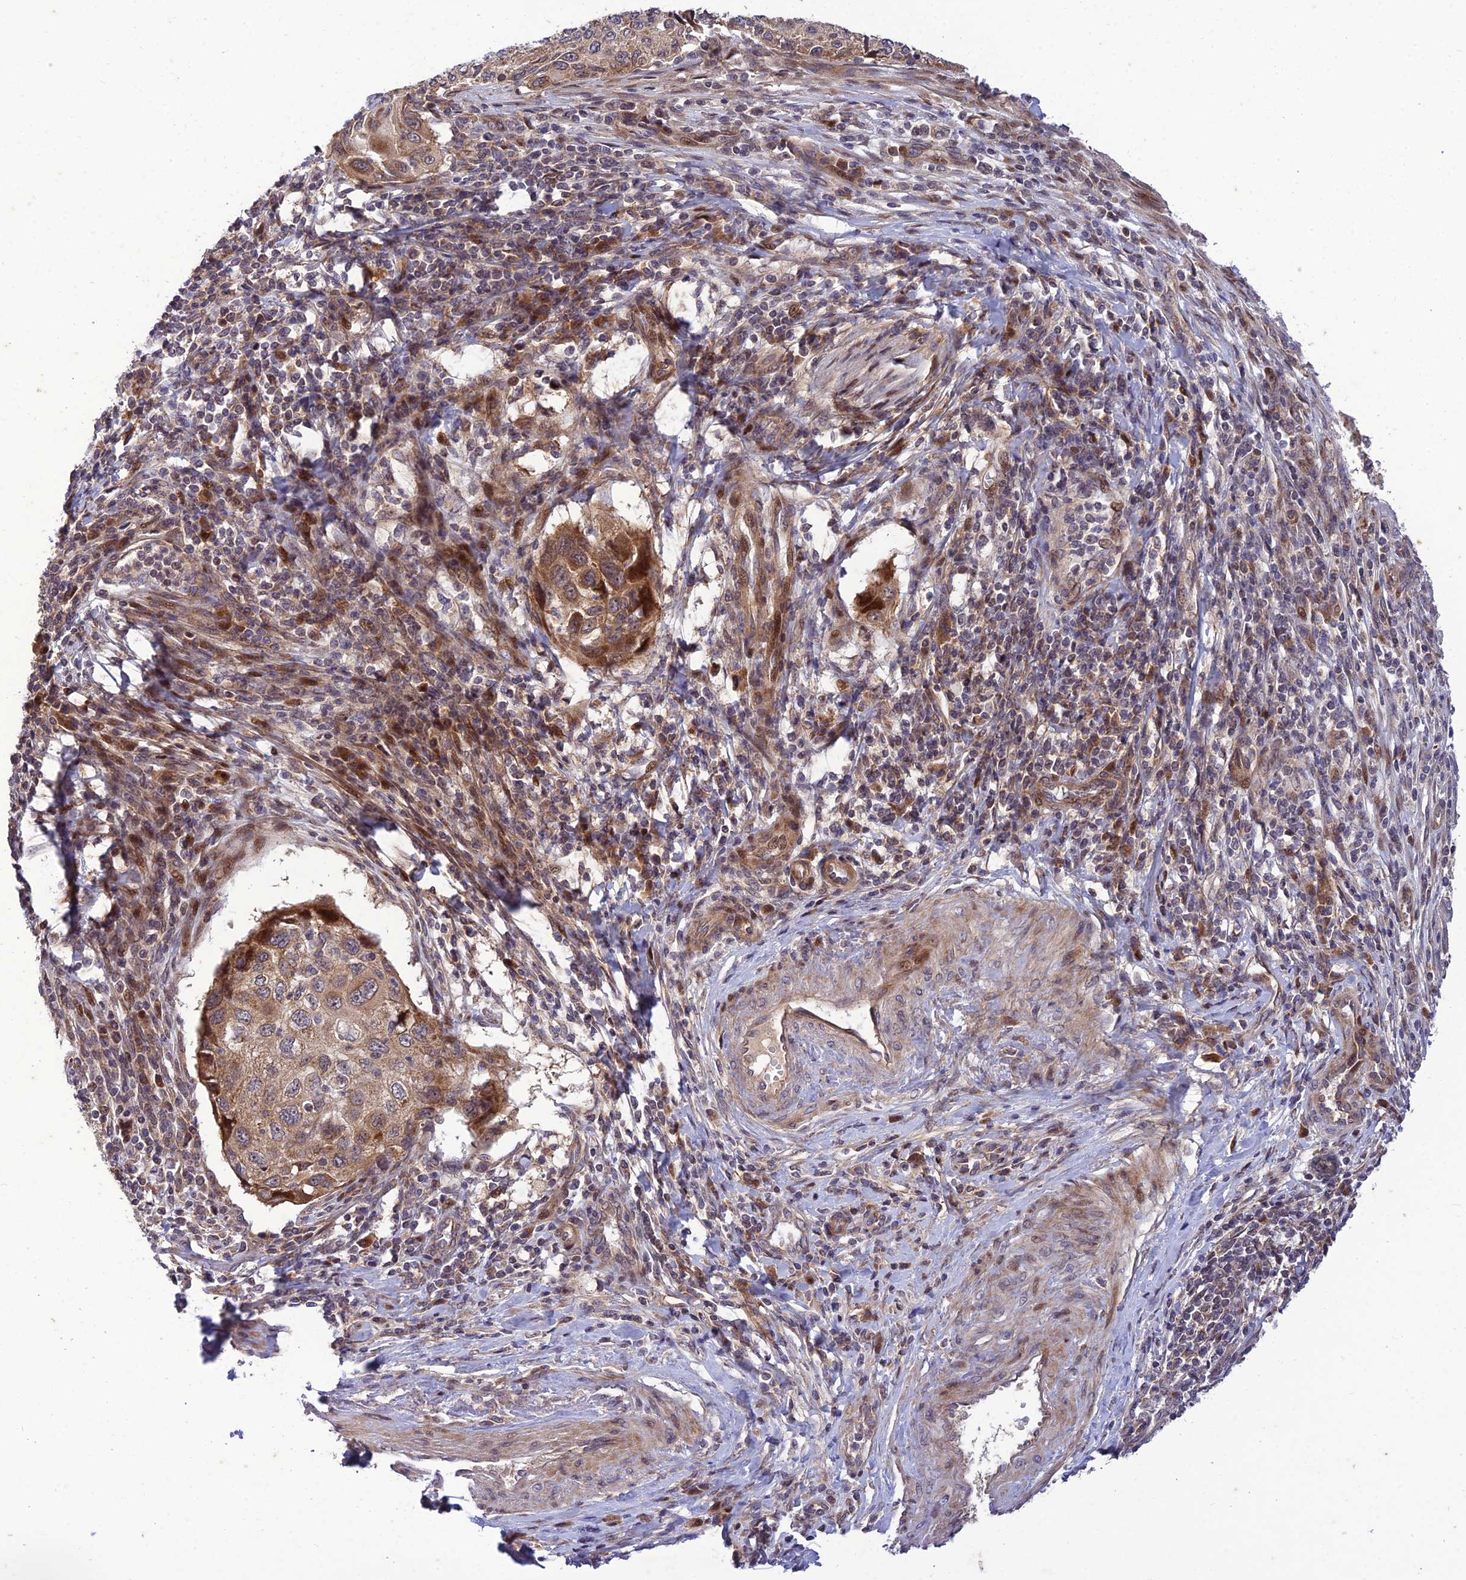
{"staining": {"intensity": "moderate", "quantity": "25%-75%", "location": "cytoplasmic/membranous"}, "tissue": "cervical cancer", "cell_type": "Tumor cells", "image_type": "cancer", "snomed": [{"axis": "morphology", "description": "Squamous cell carcinoma, NOS"}, {"axis": "topography", "description": "Cervix"}], "caption": "The micrograph exhibits staining of cervical cancer (squamous cell carcinoma), revealing moderate cytoplasmic/membranous protein expression (brown color) within tumor cells. The protein is stained brown, and the nuclei are stained in blue (DAB IHC with brightfield microscopy, high magnification).", "gene": "PLEKHG2", "patient": {"sex": "female", "age": 70}}